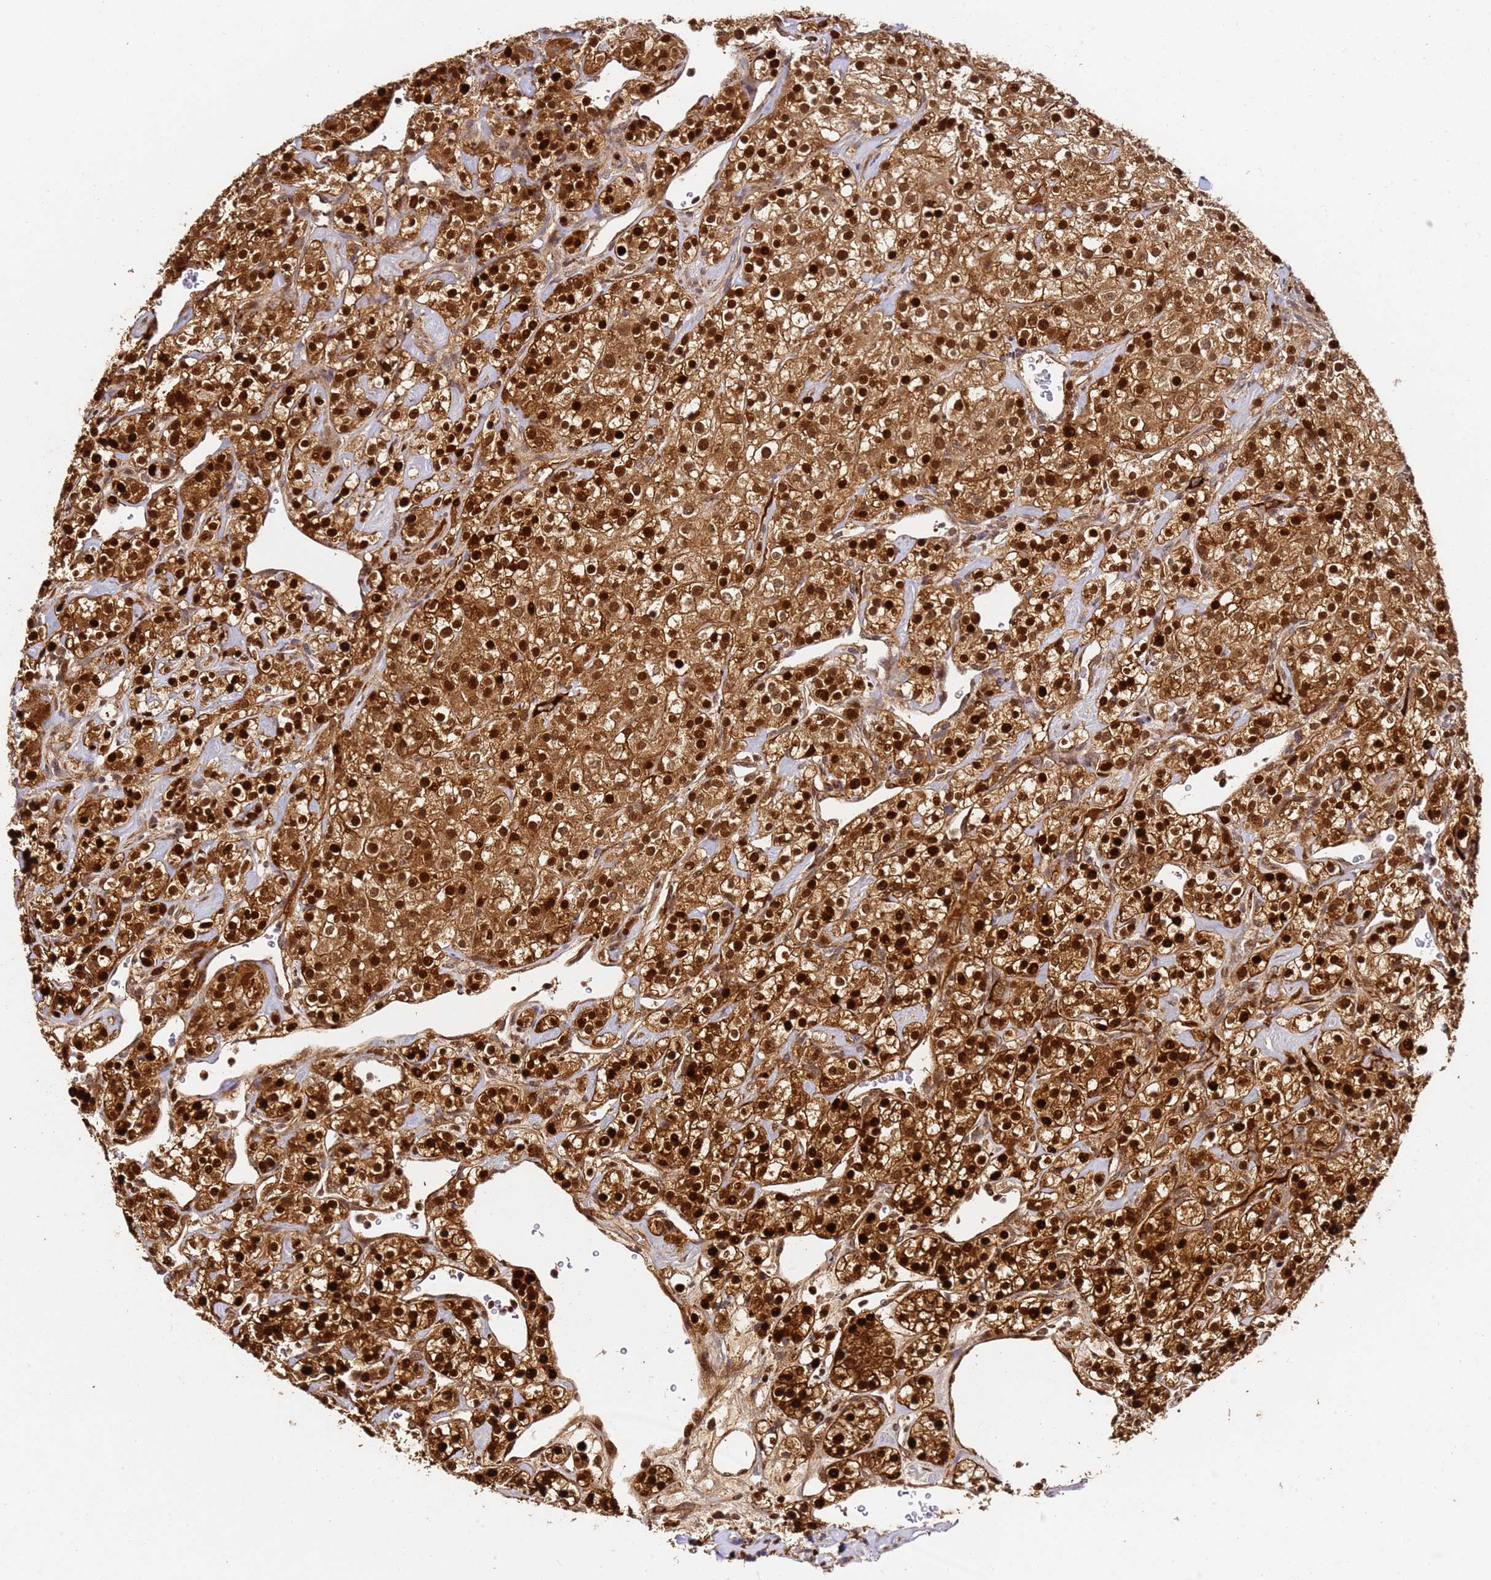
{"staining": {"intensity": "strong", "quantity": ">75%", "location": "cytoplasmic/membranous,nuclear"}, "tissue": "renal cancer", "cell_type": "Tumor cells", "image_type": "cancer", "snomed": [{"axis": "morphology", "description": "Adenocarcinoma, NOS"}, {"axis": "topography", "description": "Kidney"}], "caption": "High-power microscopy captured an immunohistochemistry photomicrograph of renal cancer (adenocarcinoma), revealing strong cytoplasmic/membranous and nuclear expression in about >75% of tumor cells.", "gene": "SMOX", "patient": {"sex": "male", "age": 77}}